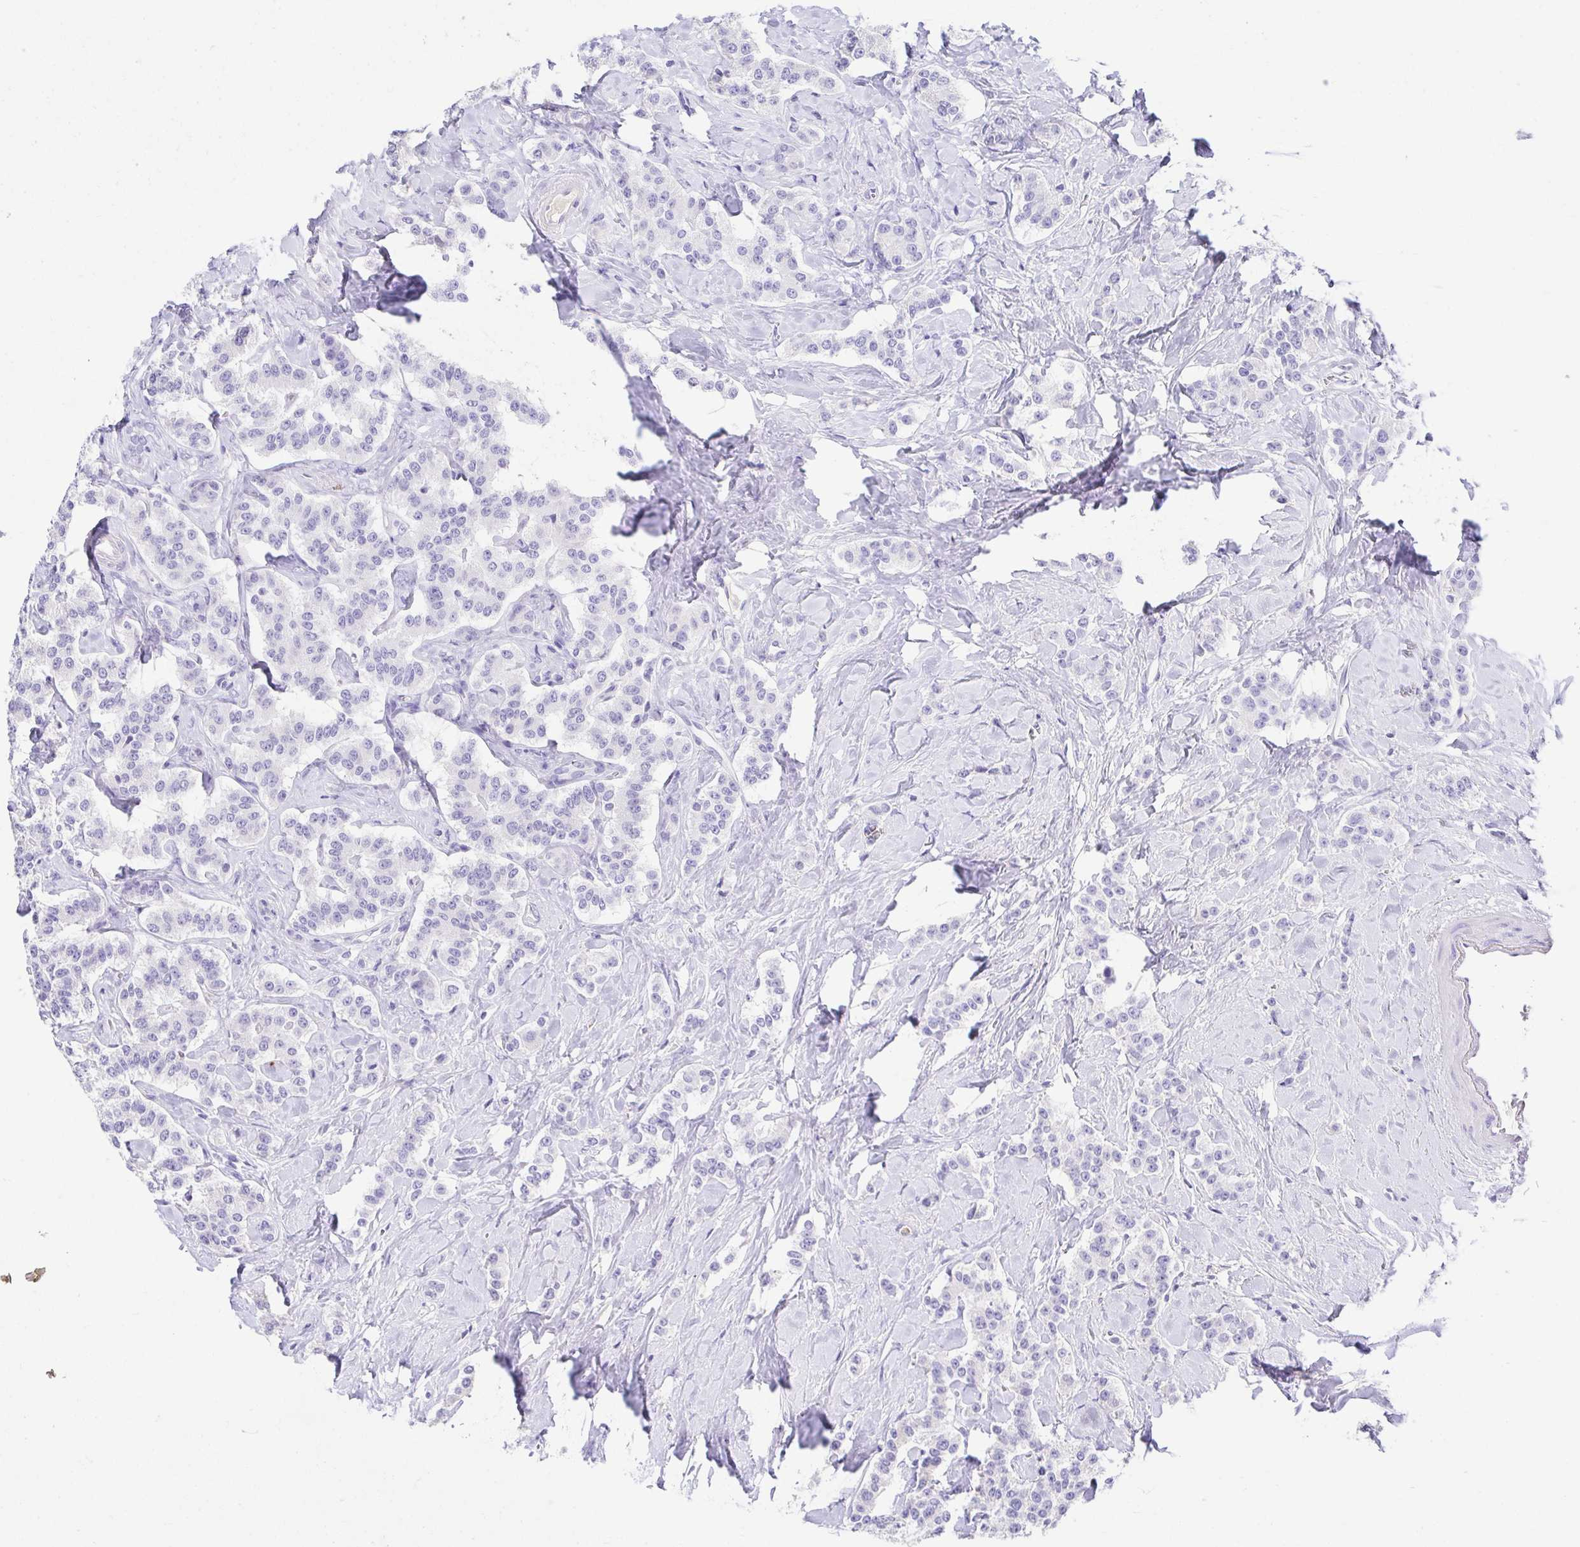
{"staining": {"intensity": "negative", "quantity": "none", "location": "none"}, "tissue": "carcinoid", "cell_type": "Tumor cells", "image_type": "cancer", "snomed": [{"axis": "morphology", "description": "Normal tissue, NOS"}, {"axis": "morphology", "description": "Carcinoid, malignant, NOS"}, {"axis": "topography", "description": "Pancreas"}], "caption": "High power microscopy micrograph of an immunohistochemistry micrograph of malignant carcinoid, revealing no significant staining in tumor cells.", "gene": "ARPP21", "patient": {"sex": "male", "age": 36}}